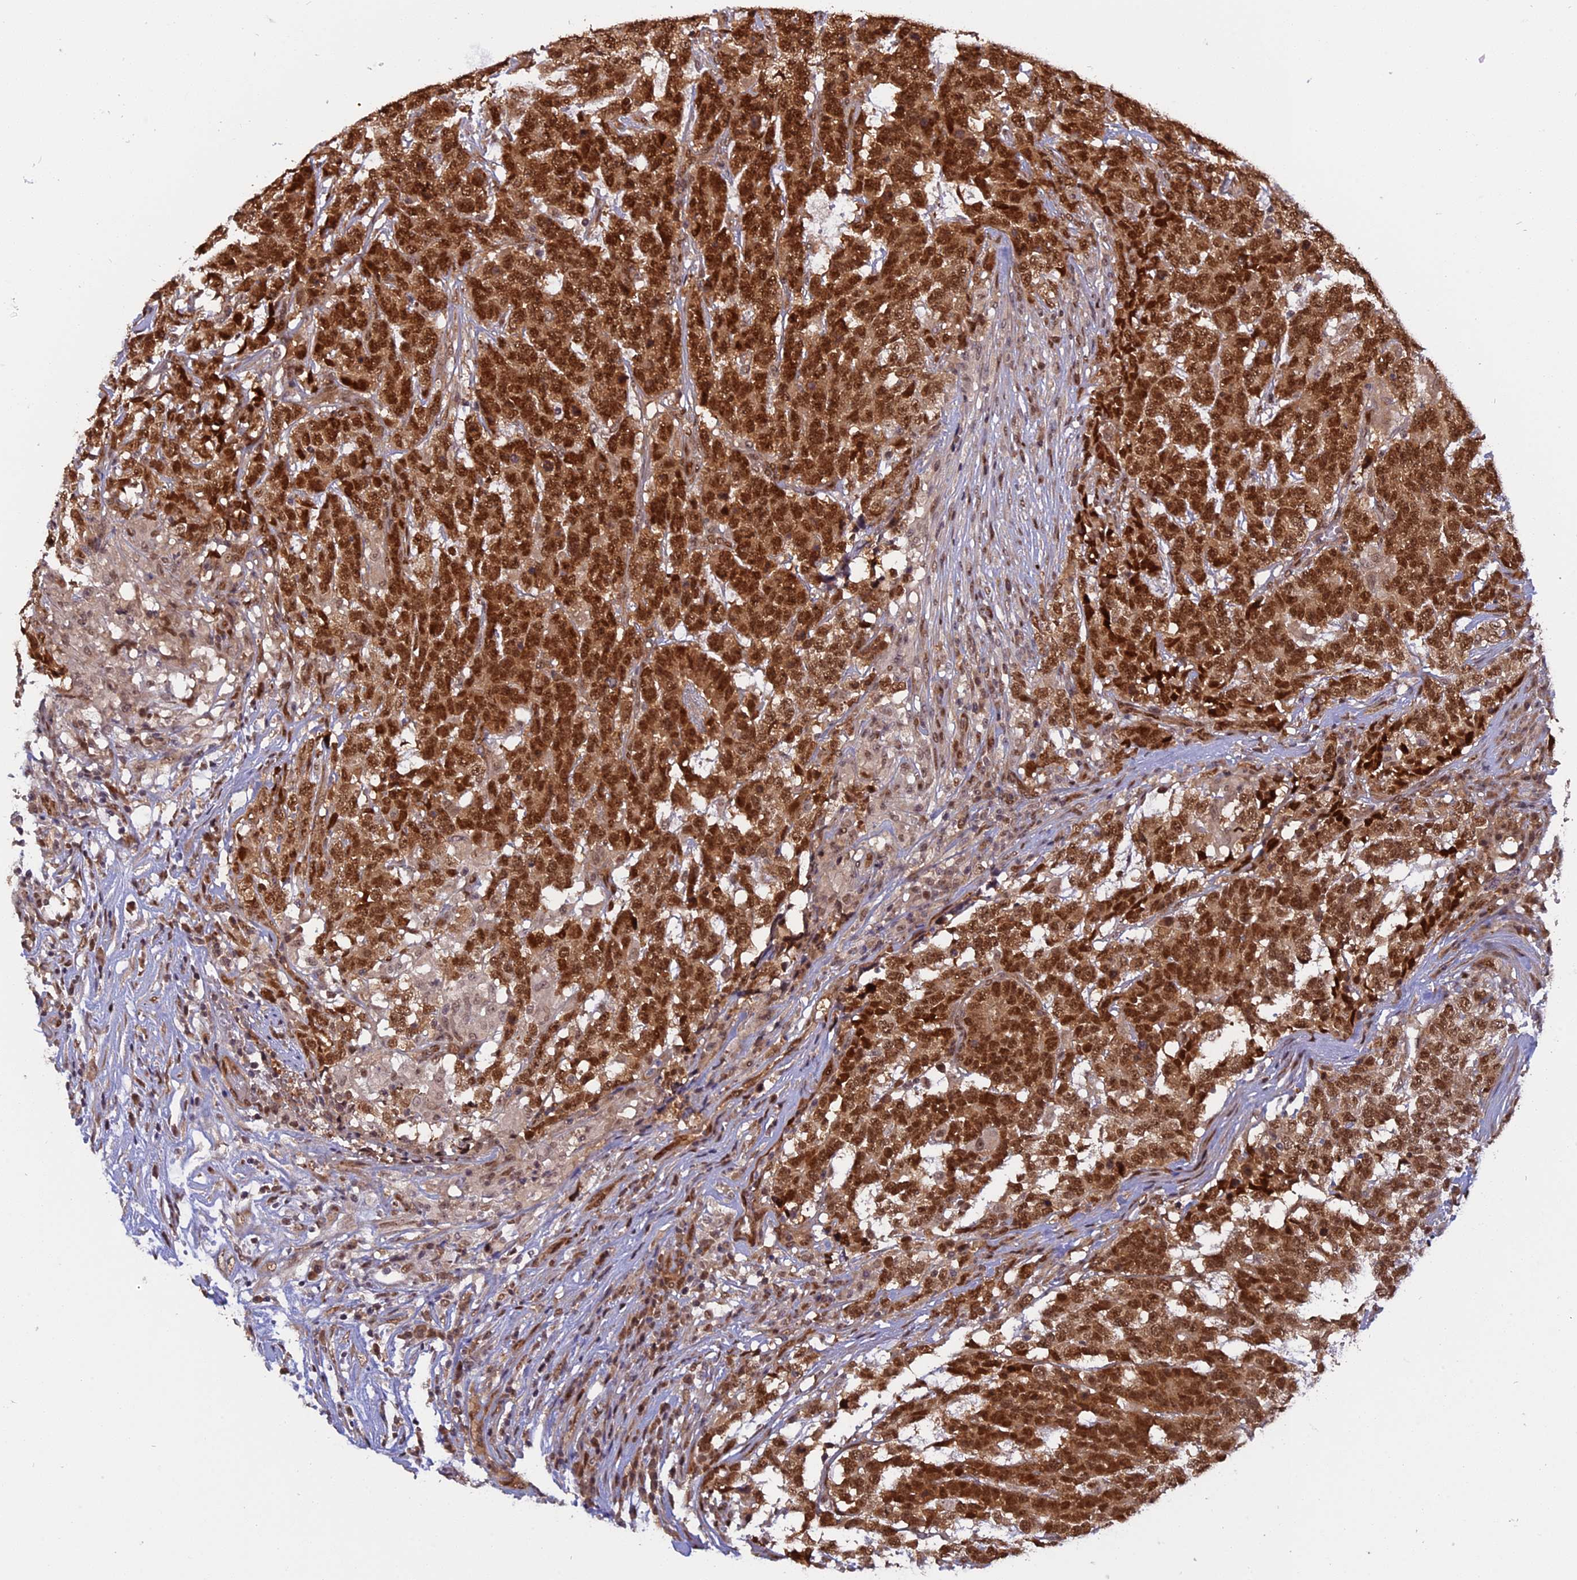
{"staining": {"intensity": "strong", "quantity": ">75%", "location": "nuclear"}, "tissue": "testis cancer", "cell_type": "Tumor cells", "image_type": "cancer", "snomed": [{"axis": "morphology", "description": "Carcinoma, Embryonal, NOS"}, {"axis": "topography", "description": "Testis"}], "caption": "DAB immunohistochemical staining of human testis cancer (embryonal carcinoma) exhibits strong nuclear protein positivity in approximately >75% of tumor cells.", "gene": "ZNF428", "patient": {"sex": "male", "age": 26}}